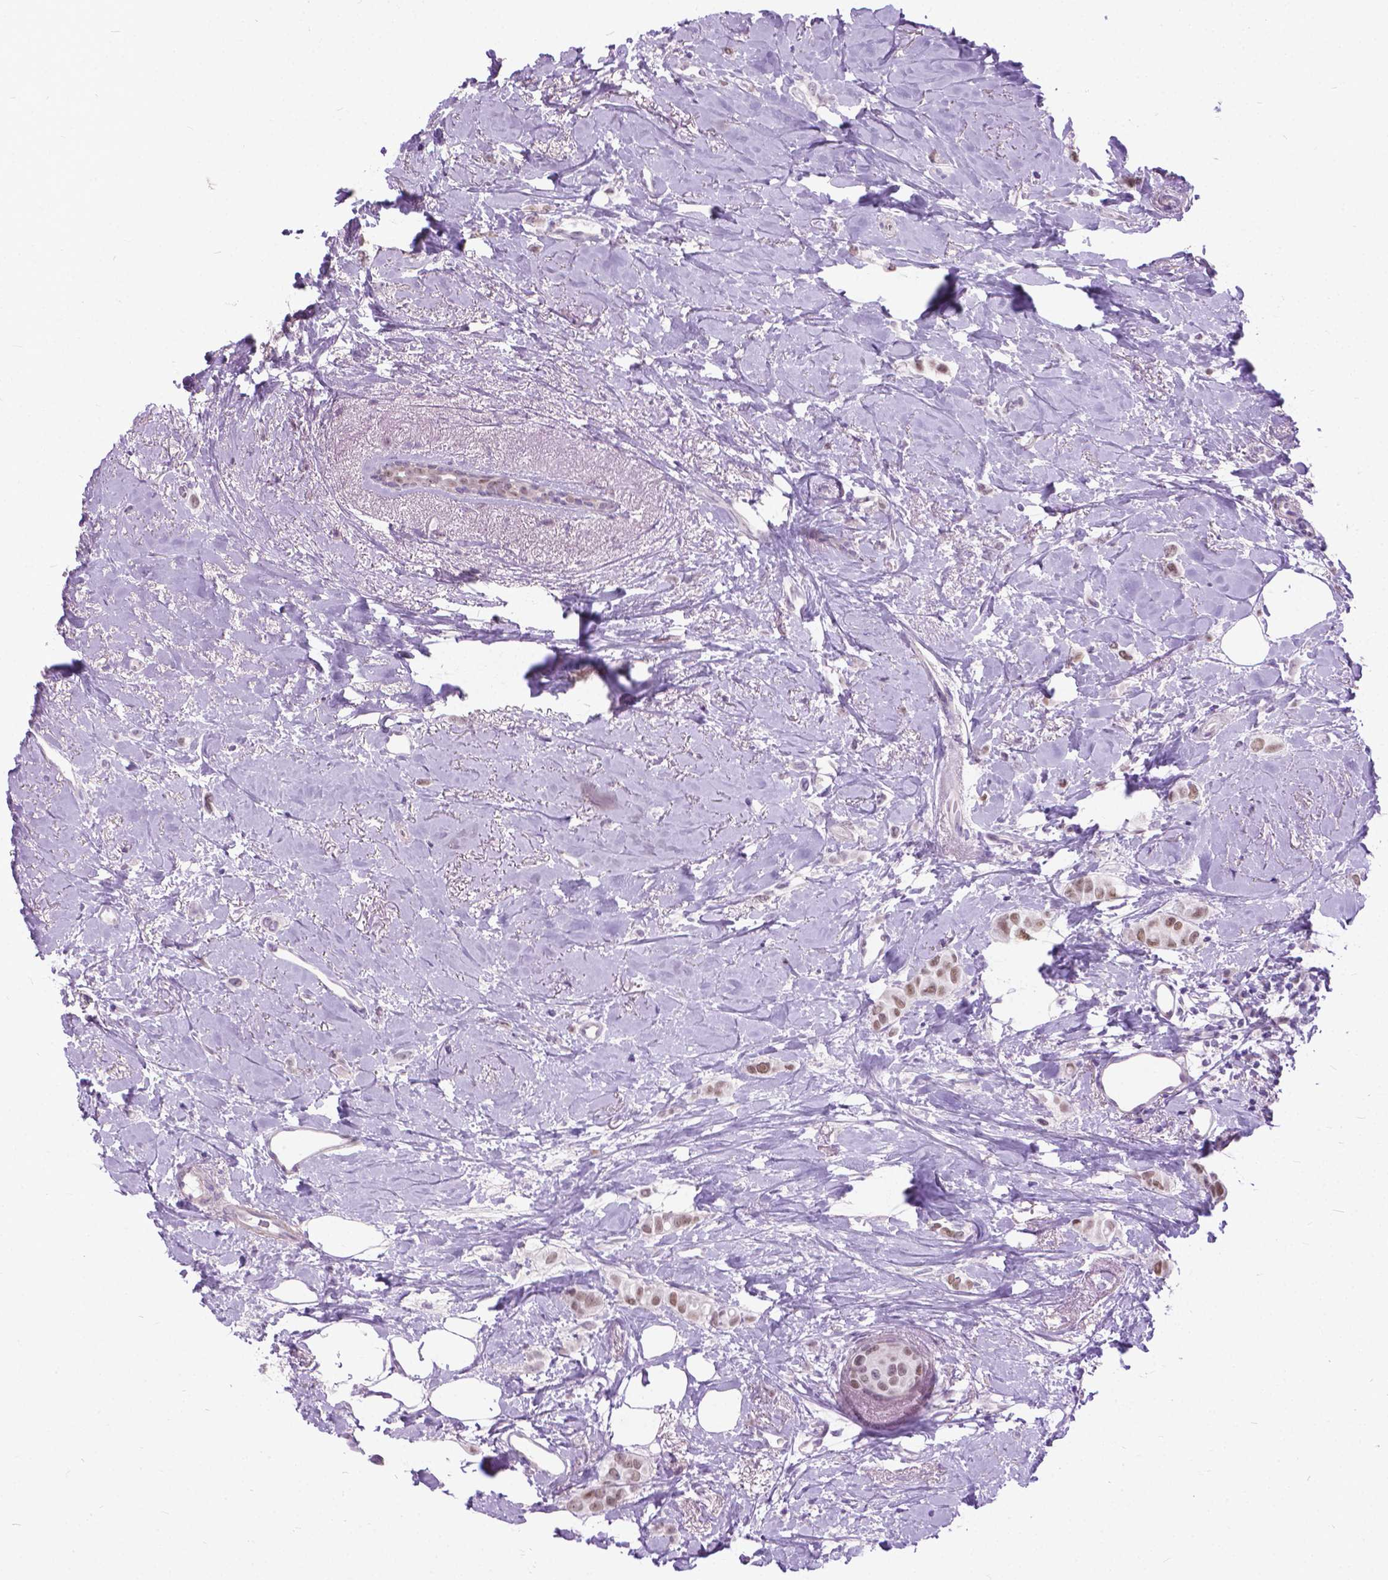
{"staining": {"intensity": "moderate", "quantity": "25%-75%", "location": "nuclear"}, "tissue": "breast cancer", "cell_type": "Tumor cells", "image_type": "cancer", "snomed": [{"axis": "morphology", "description": "Lobular carcinoma"}, {"axis": "topography", "description": "Breast"}], "caption": "DAB (3,3'-diaminobenzidine) immunohistochemical staining of breast cancer exhibits moderate nuclear protein positivity in about 25%-75% of tumor cells.", "gene": "APCDD1L", "patient": {"sex": "female", "age": 66}}